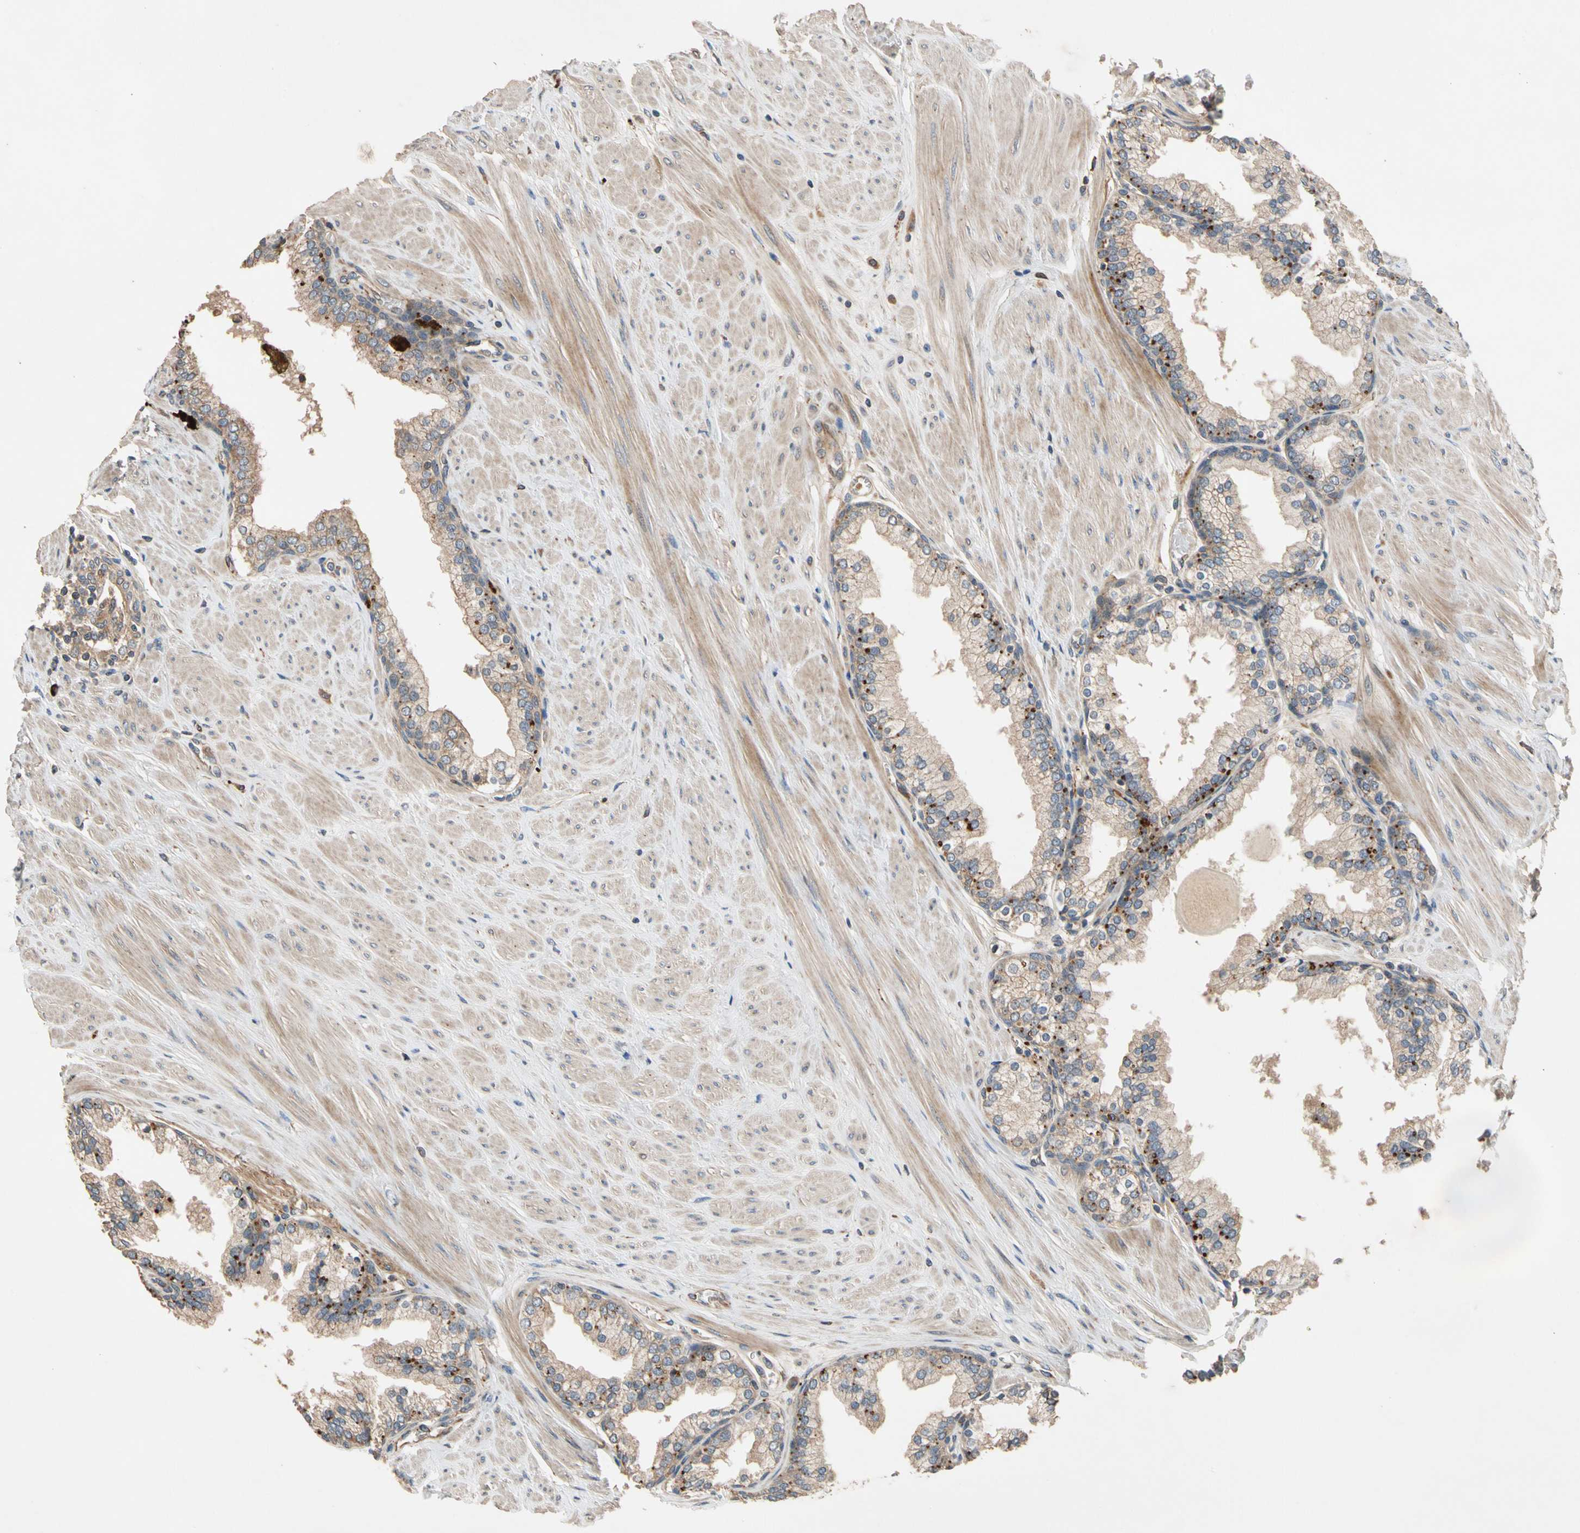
{"staining": {"intensity": "moderate", "quantity": ">75%", "location": "cytoplasmic/membranous"}, "tissue": "prostate", "cell_type": "Glandular cells", "image_type": "normal", "snomed": [{"axis": "morphology", "description": "Normal tissue, NOS"}, {"axis": "topography", "description": "Prostate"}], "caption": "The photomicrograph reveals staining of normal prostate, revealing moderate cytoplasmic/membranous protein staining (brown color) within glandular cells.", "gene": "FGD6", "patient": {"sex": "male", "age": 51}}